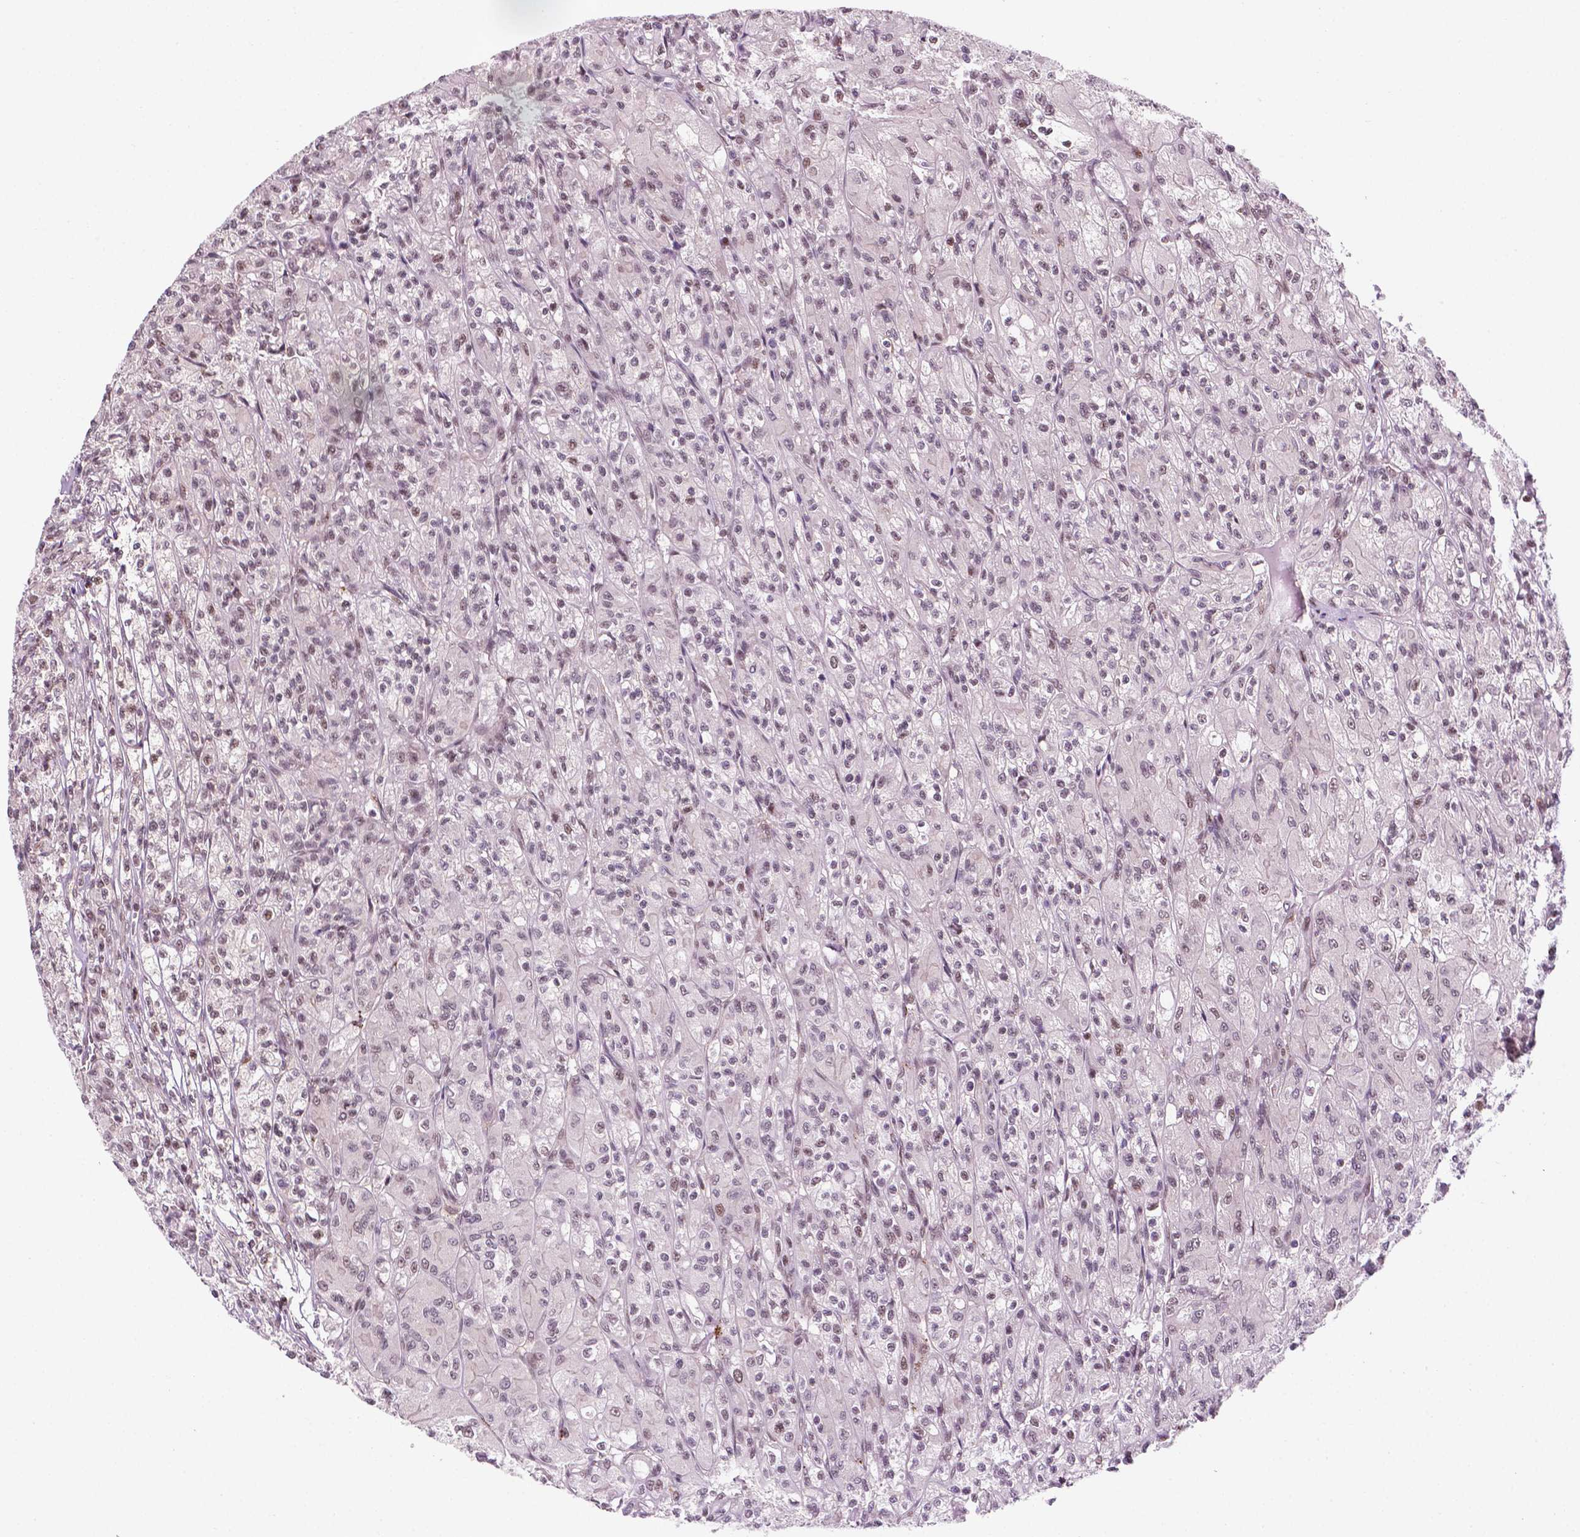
{"staining": {"intensity": "weak", "quantity": ">75%", "location": "nuclear"}, "tissue": "renal cancer", "cell_type": "Tumor cells", "image_type": "cancer", "snomed": [{"axis": "morphology", "description": "Adenocarcinoma, NOS"}, {"axis": "topography", "description": "Kidney"}], "caption": "Tumor cells reveal low levels of weak nuclear positivity in about >75% of cells in renal cancer (adenocarcinoma).", "gene": "PER2", "patient": {"sex": "female", "age": 70}}